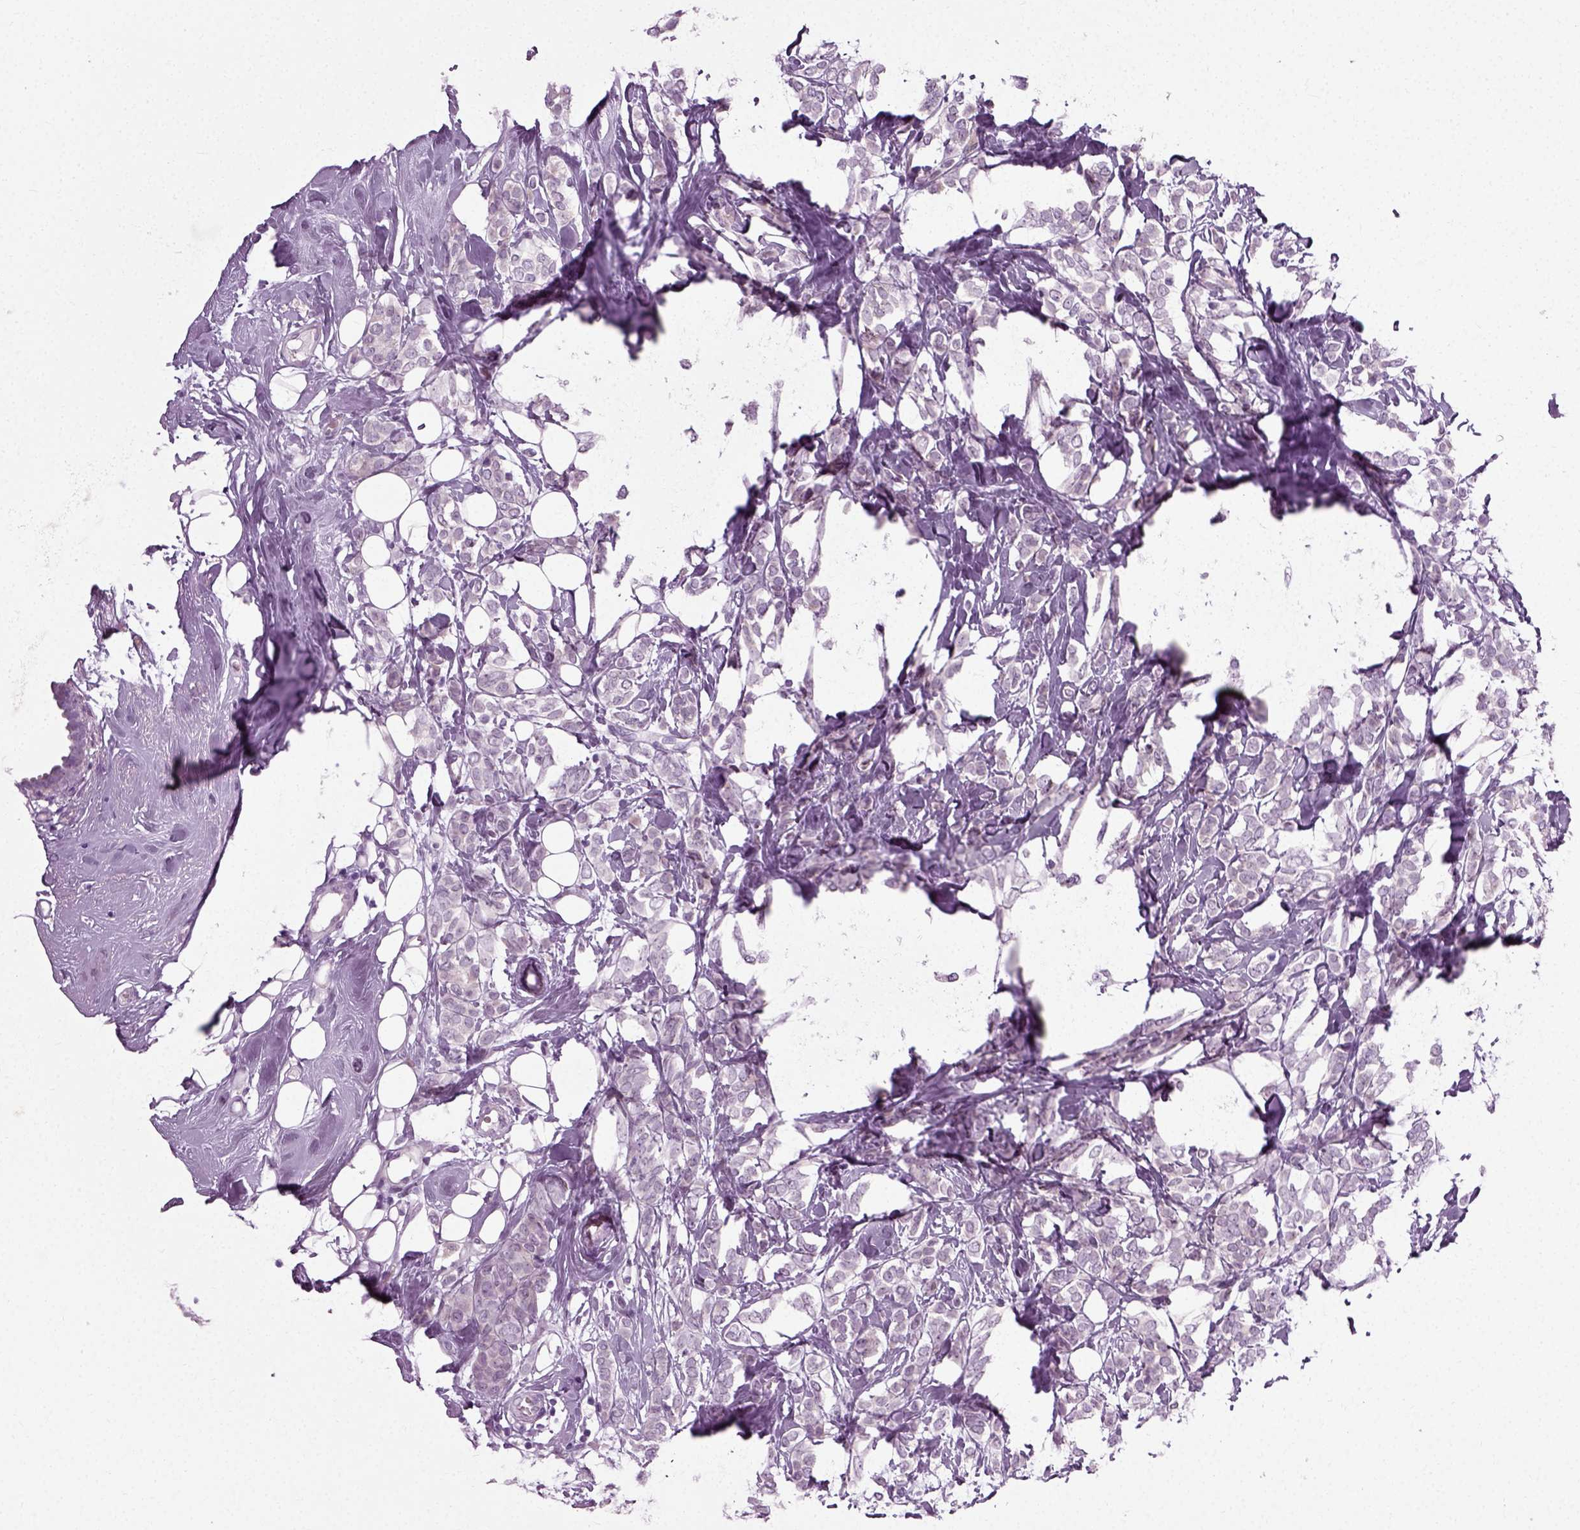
{"staining": {"intensity": "negative", "quantity": "none", "location": "none"}, "tissue": "breast cancer", "cell_type": "Tumor cells", "image_type": "cancer", "snomed": [{"axis": "morphology", "description": "Lobular carcinoma"}, {"axis": "topography", "description": "Breast"}], "caption": "Protein analysis of breast lobular carcinoma reveals no significant positivity in tumor cells.", "gene": "SCG5", "patient": {"sex": "female", "age": 49}}